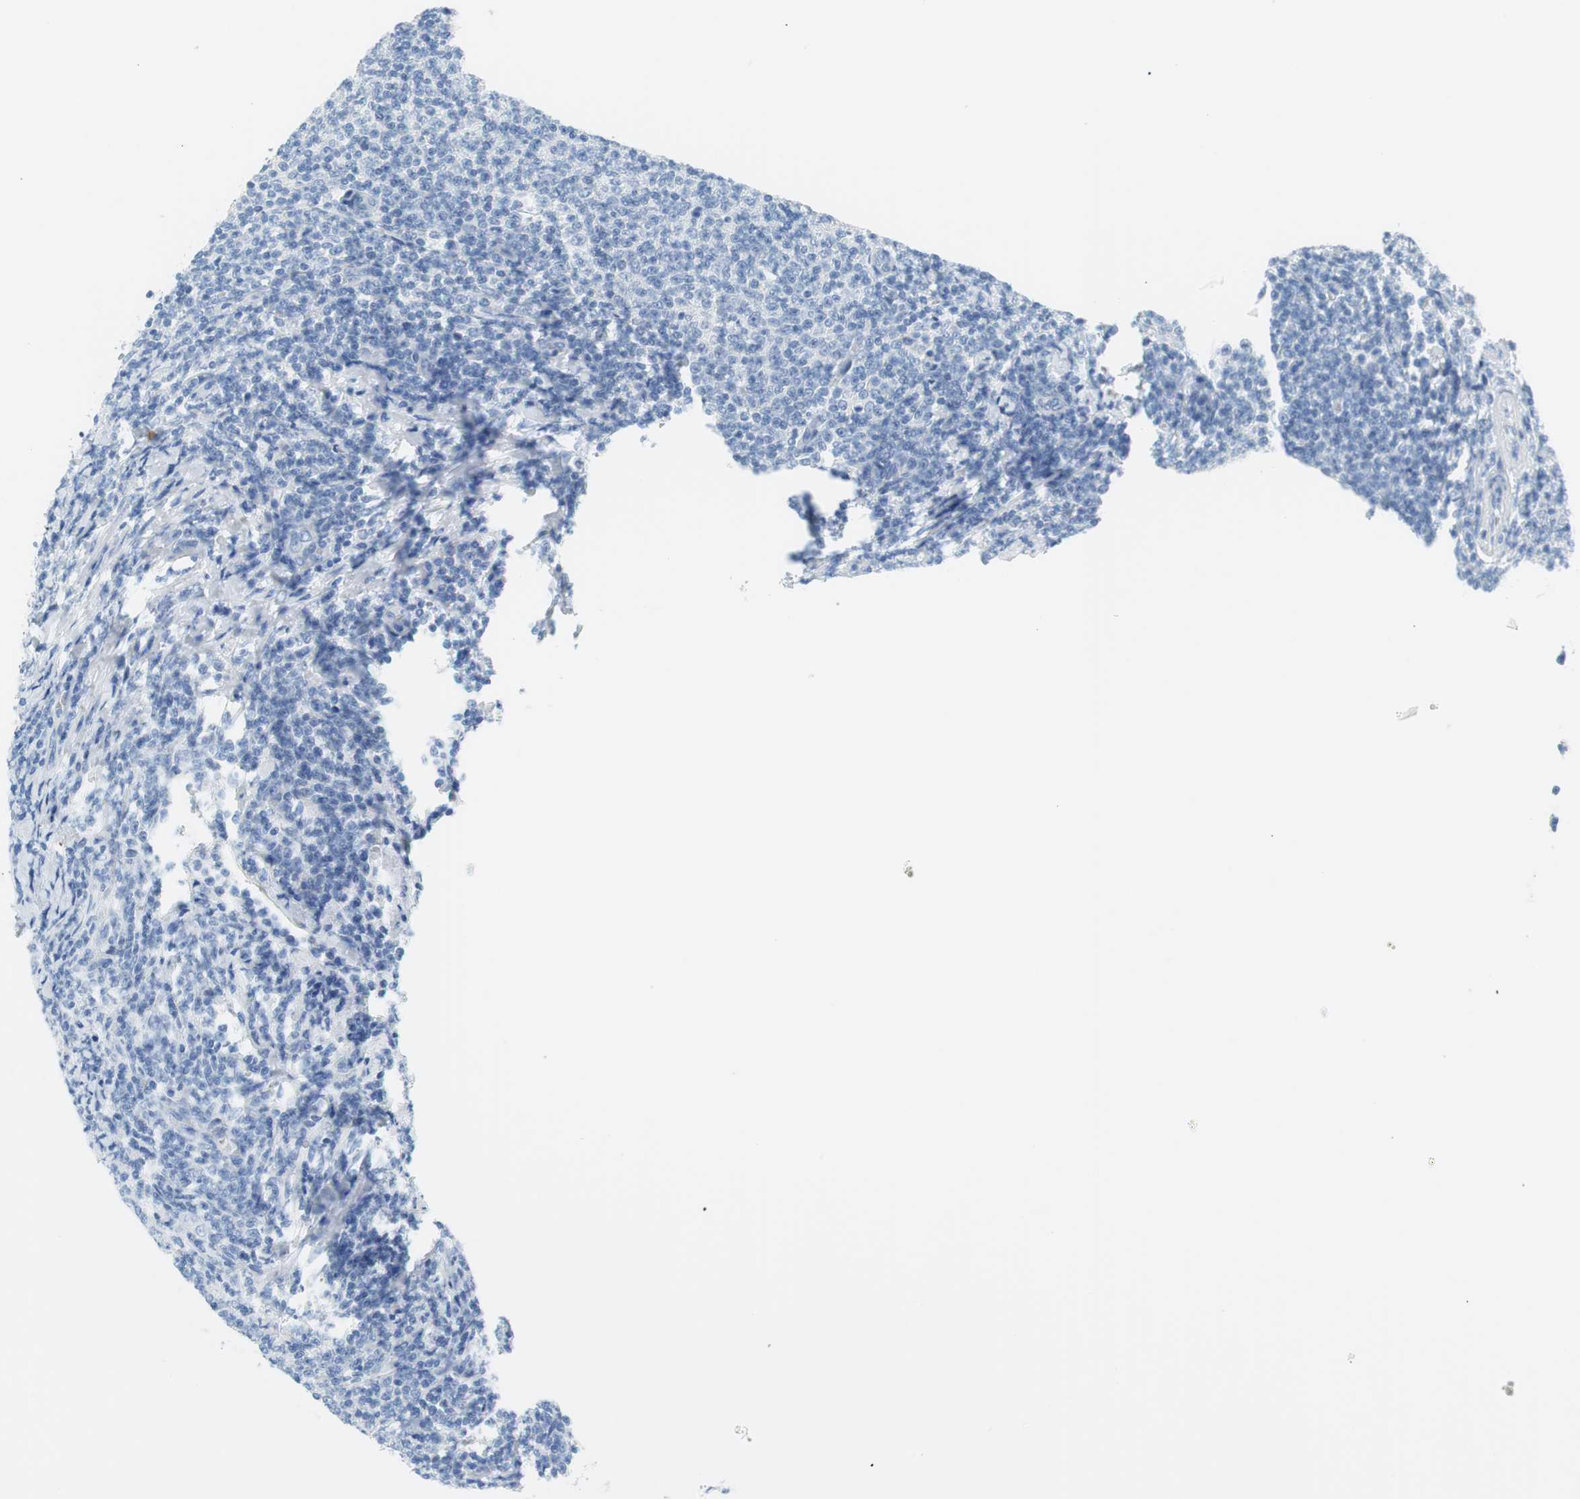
{"staining": {"intensity": "negative", "quantity": "none", "location": "none"}, "tissue": "lymphoma", "cell_type": "Tumor cells", "image_type": "cancer", "snomed": [{"axis": "morphology", "description": "Malignant lymphoma, non-Hodgkin's type, Low grade"}, {"axis": "topography", "description": "Lymph node"}], "caption": "DAB immunohistochemical staining of human lymphoma exhibits no significant expression in tumor cells. (Stains: DAB (3,3'-diaminobenzidine) immunohistochemistry (IHC) with hematoxylin counter stain, Microscopy: brightfield microscopy at high magnification).", "gene": "MYH1", "patient": {"sex": "male", "age": 66}}